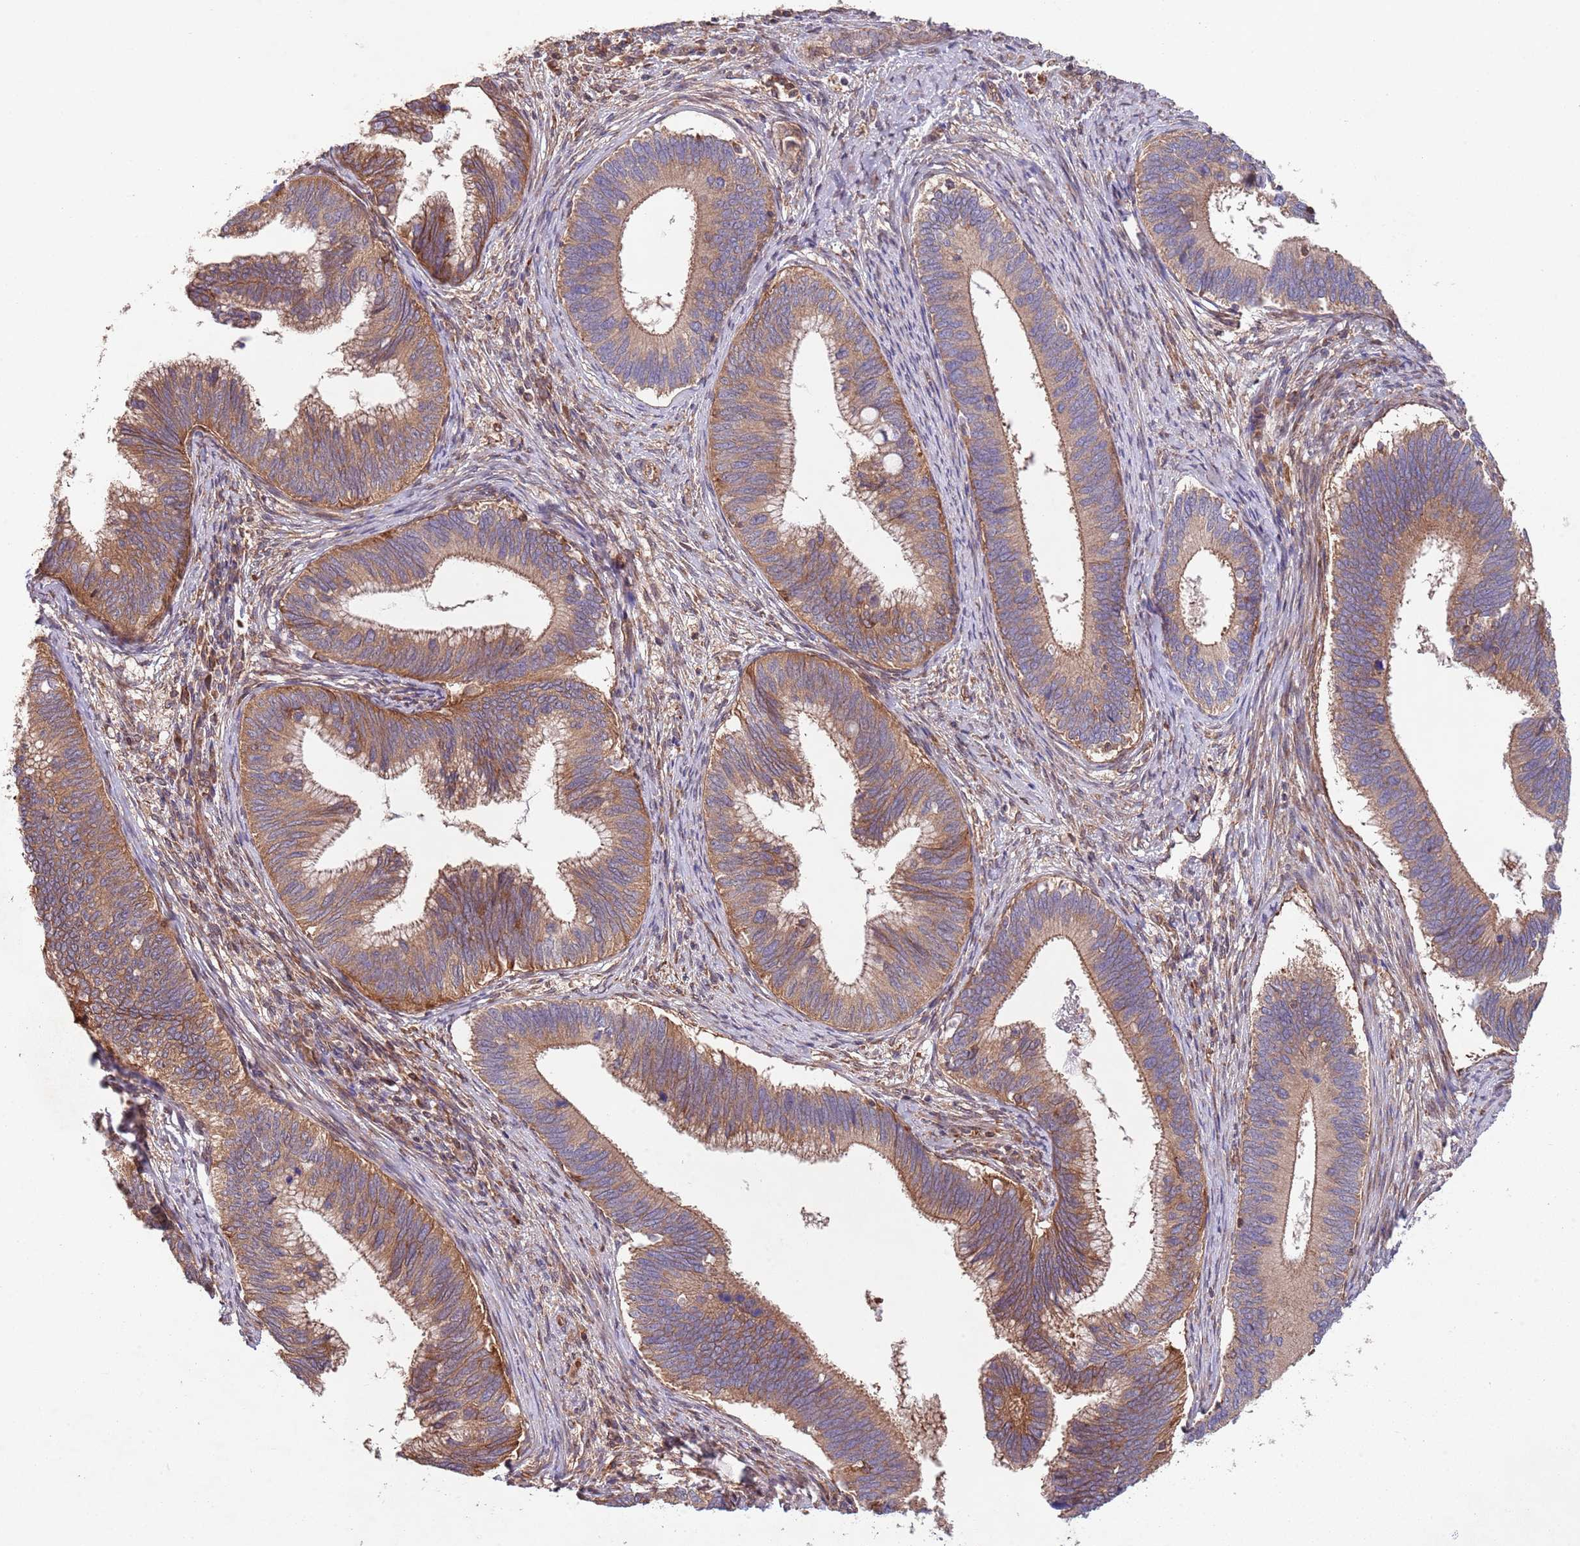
{"staining": {"intensity": "moderate", "quantity": ">75%", "location": "cytoplasmic/membranous"}, "tissue": "cervical cancer", "cell_type": "Tumor cells", "image_type": "cancer", "snomed": [{"axis": "morphology", "description": "Adenocarcinoma, NOS"}, {"axis": "topography", "description": "Cervix"}], "caption": "IHC image of cervical cancer stained for a protein (brown), which demonstrates medium levels of moderate cytoplasmic/membranous positivity in approximately >75% of tumor cells.", "gene": "RNF19B", "patient": {"sex": "female", "age": 42}}